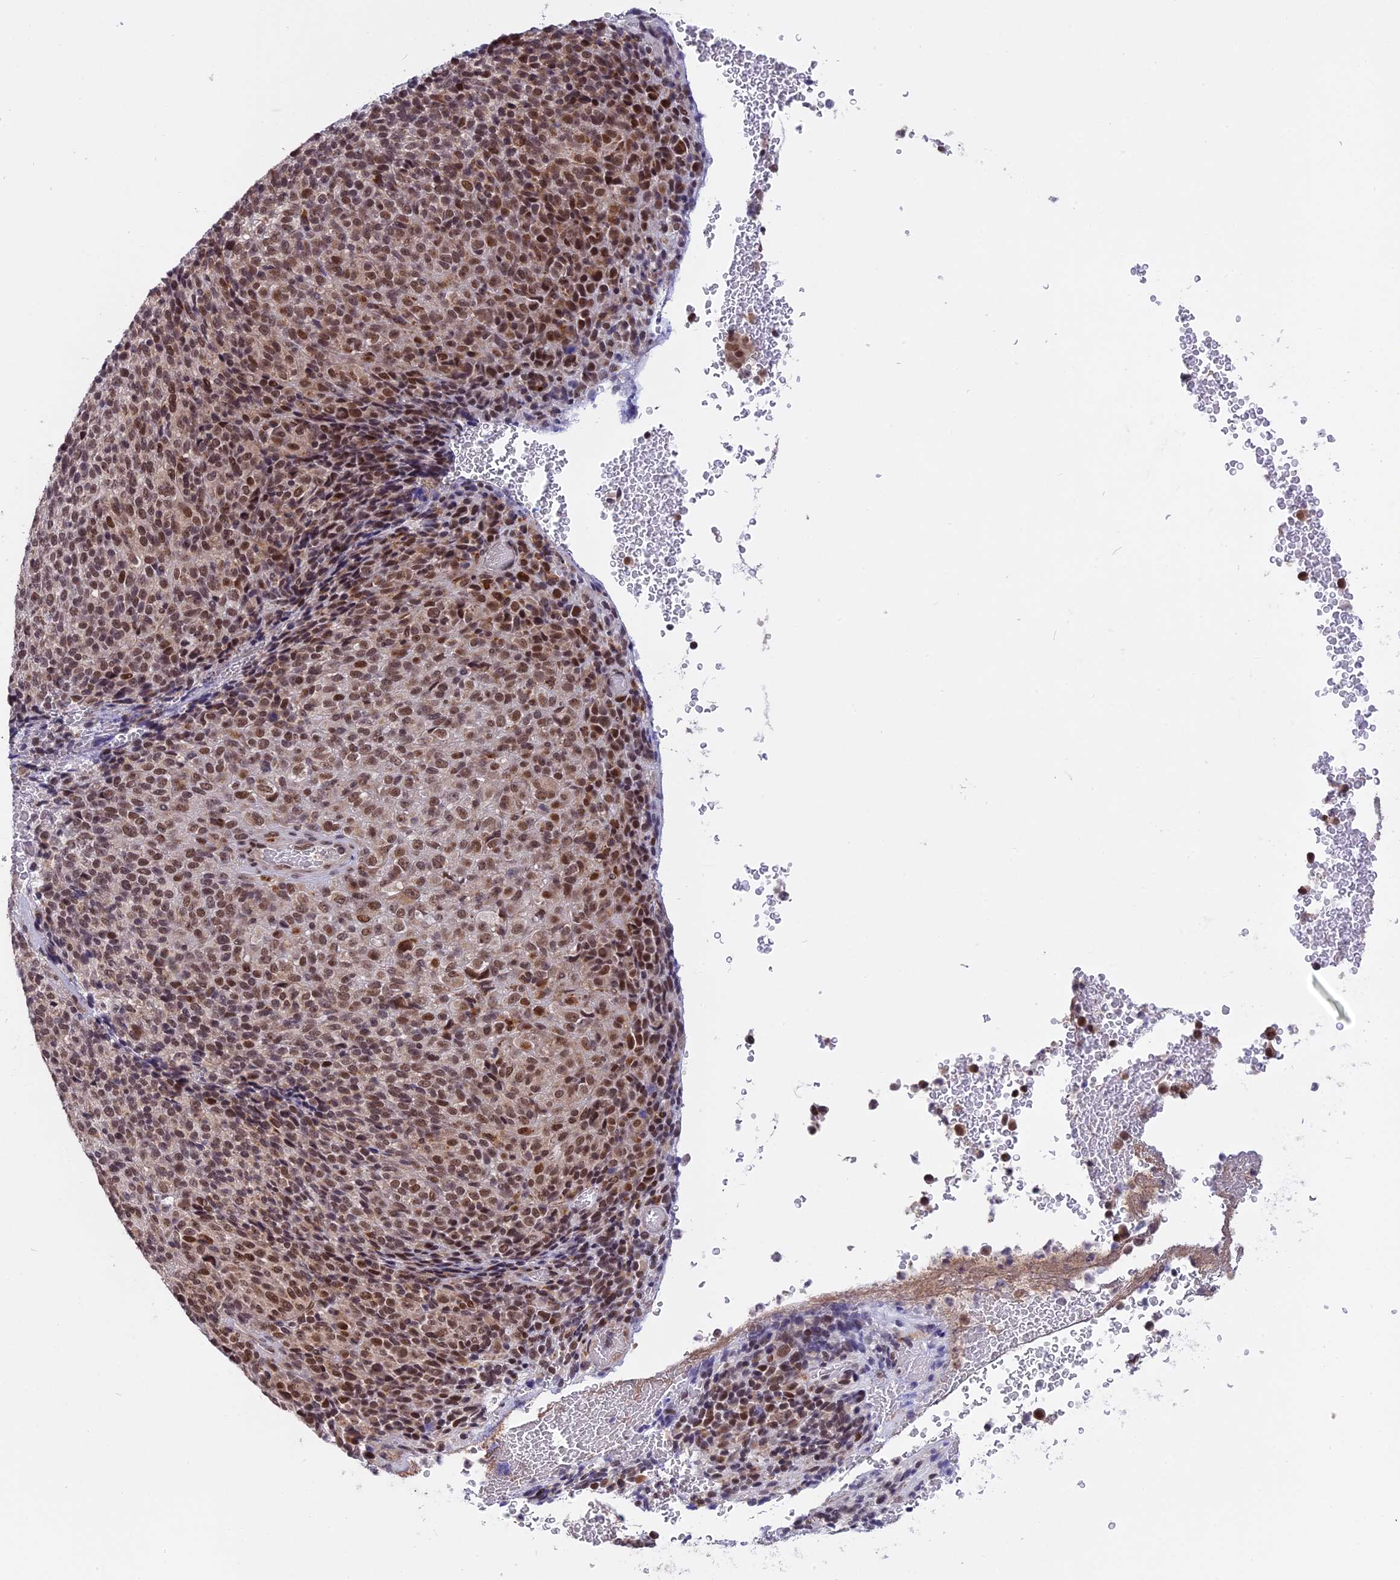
{"staining": {"intensity": "moderate", "quantity": ">75%", "location": "nuclear"}, "tissue": "melanoma", "cell_type": "Tumor cells", "image_type": "cancer", "snomed": [{"axis": "morphology", "description": "Malignant melanoma, Metastatic site"}, {"axis": "topography", "description": "Brain"}], "caption": "Protein staining of melanoma tissue shows moderate nuclear staining in about >75% of tumor cells.", "gene": "POLR2C", "patient": {"sex": "female", "age": 56}}